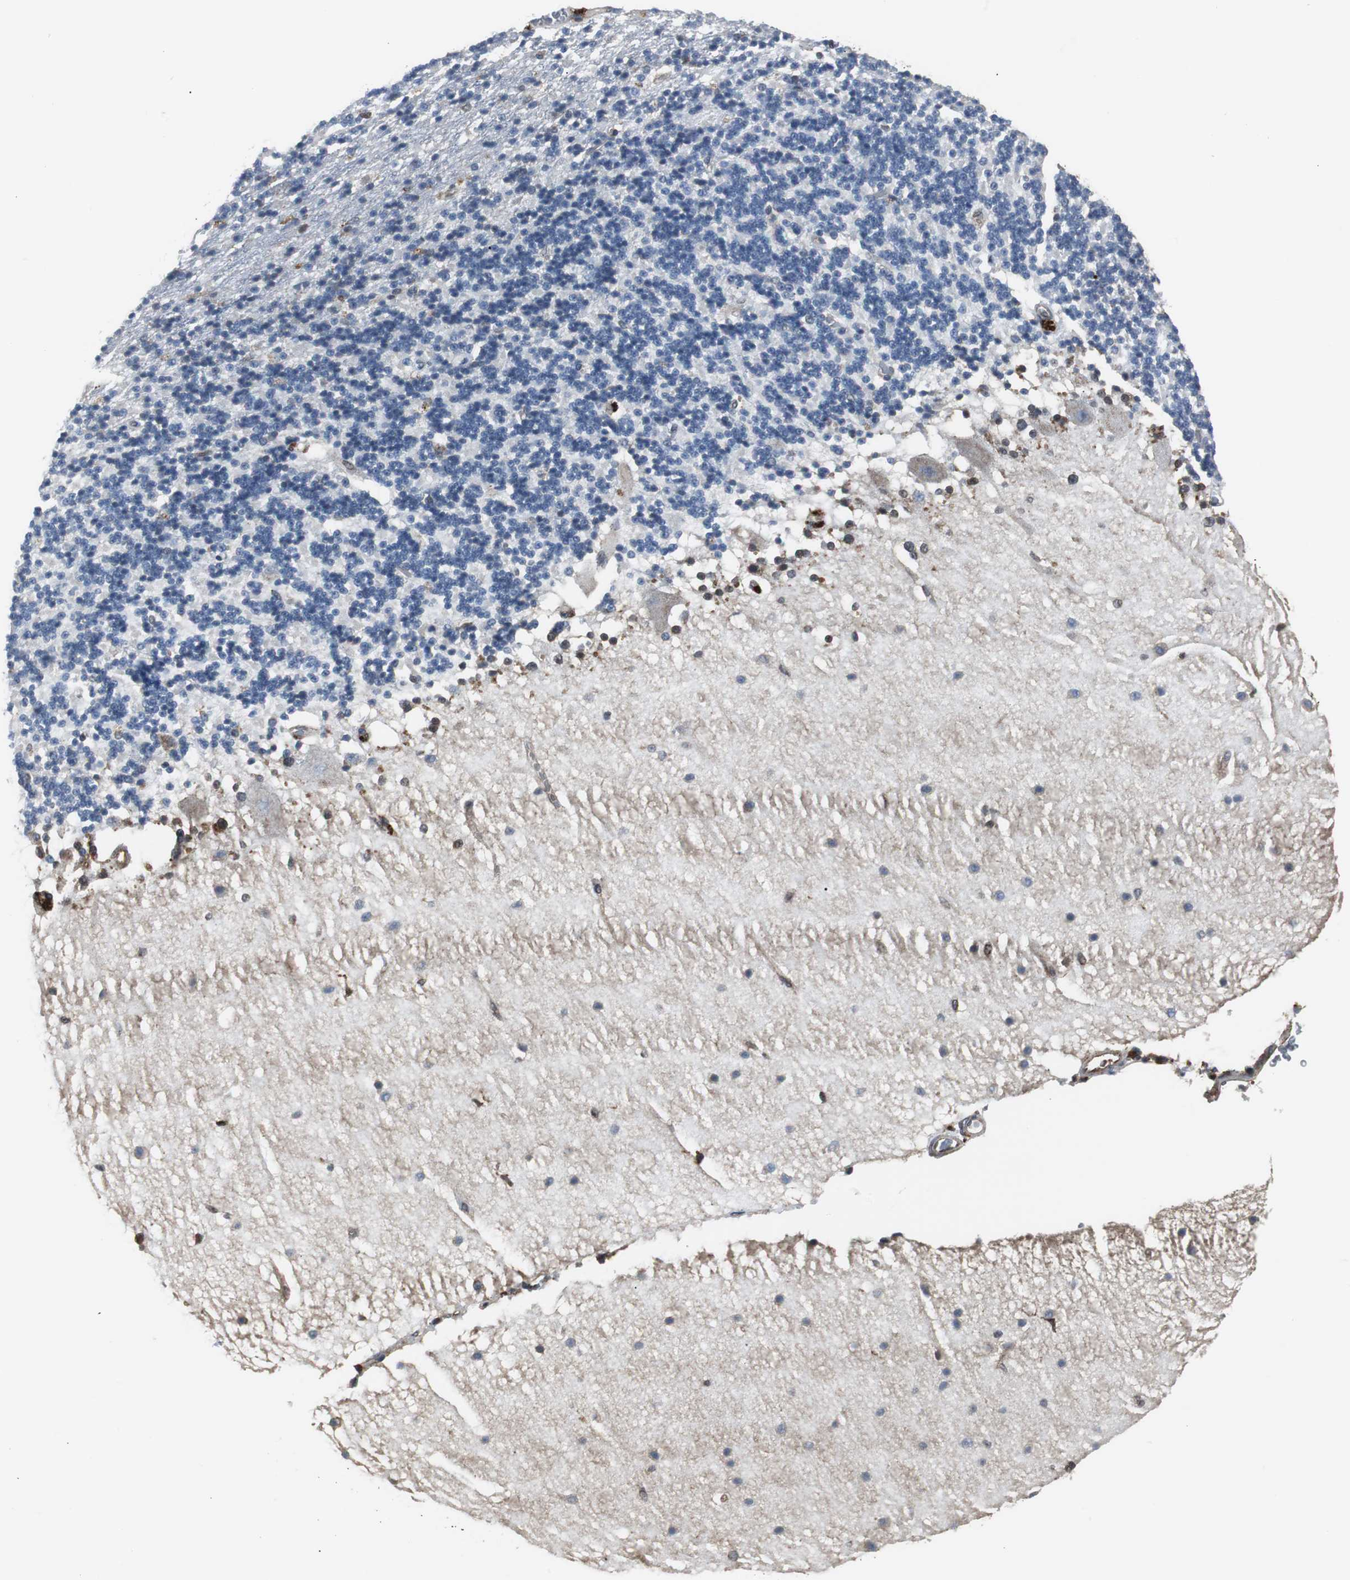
{"staining": {"intensity": "weak", "quantity": "<25%", "location": "cytoplasmic/membranous"}, "tissue": "cerebellum", "cell_type": "Cells in granular layer", "image_type": "normal", "snomed": [{"axis": "morphology", "description": "Normal tissue, NOS"}, {"axis": "topography", "description": "Cerebellum"}], "caption": "Immunohistochemistry histopathology image of unremarkable cerebellum stained for a protein (brown), which shows no positivity in cells in granular layer.", "gene": "RELA", "patient": {"sex": "female", "age": 54}}